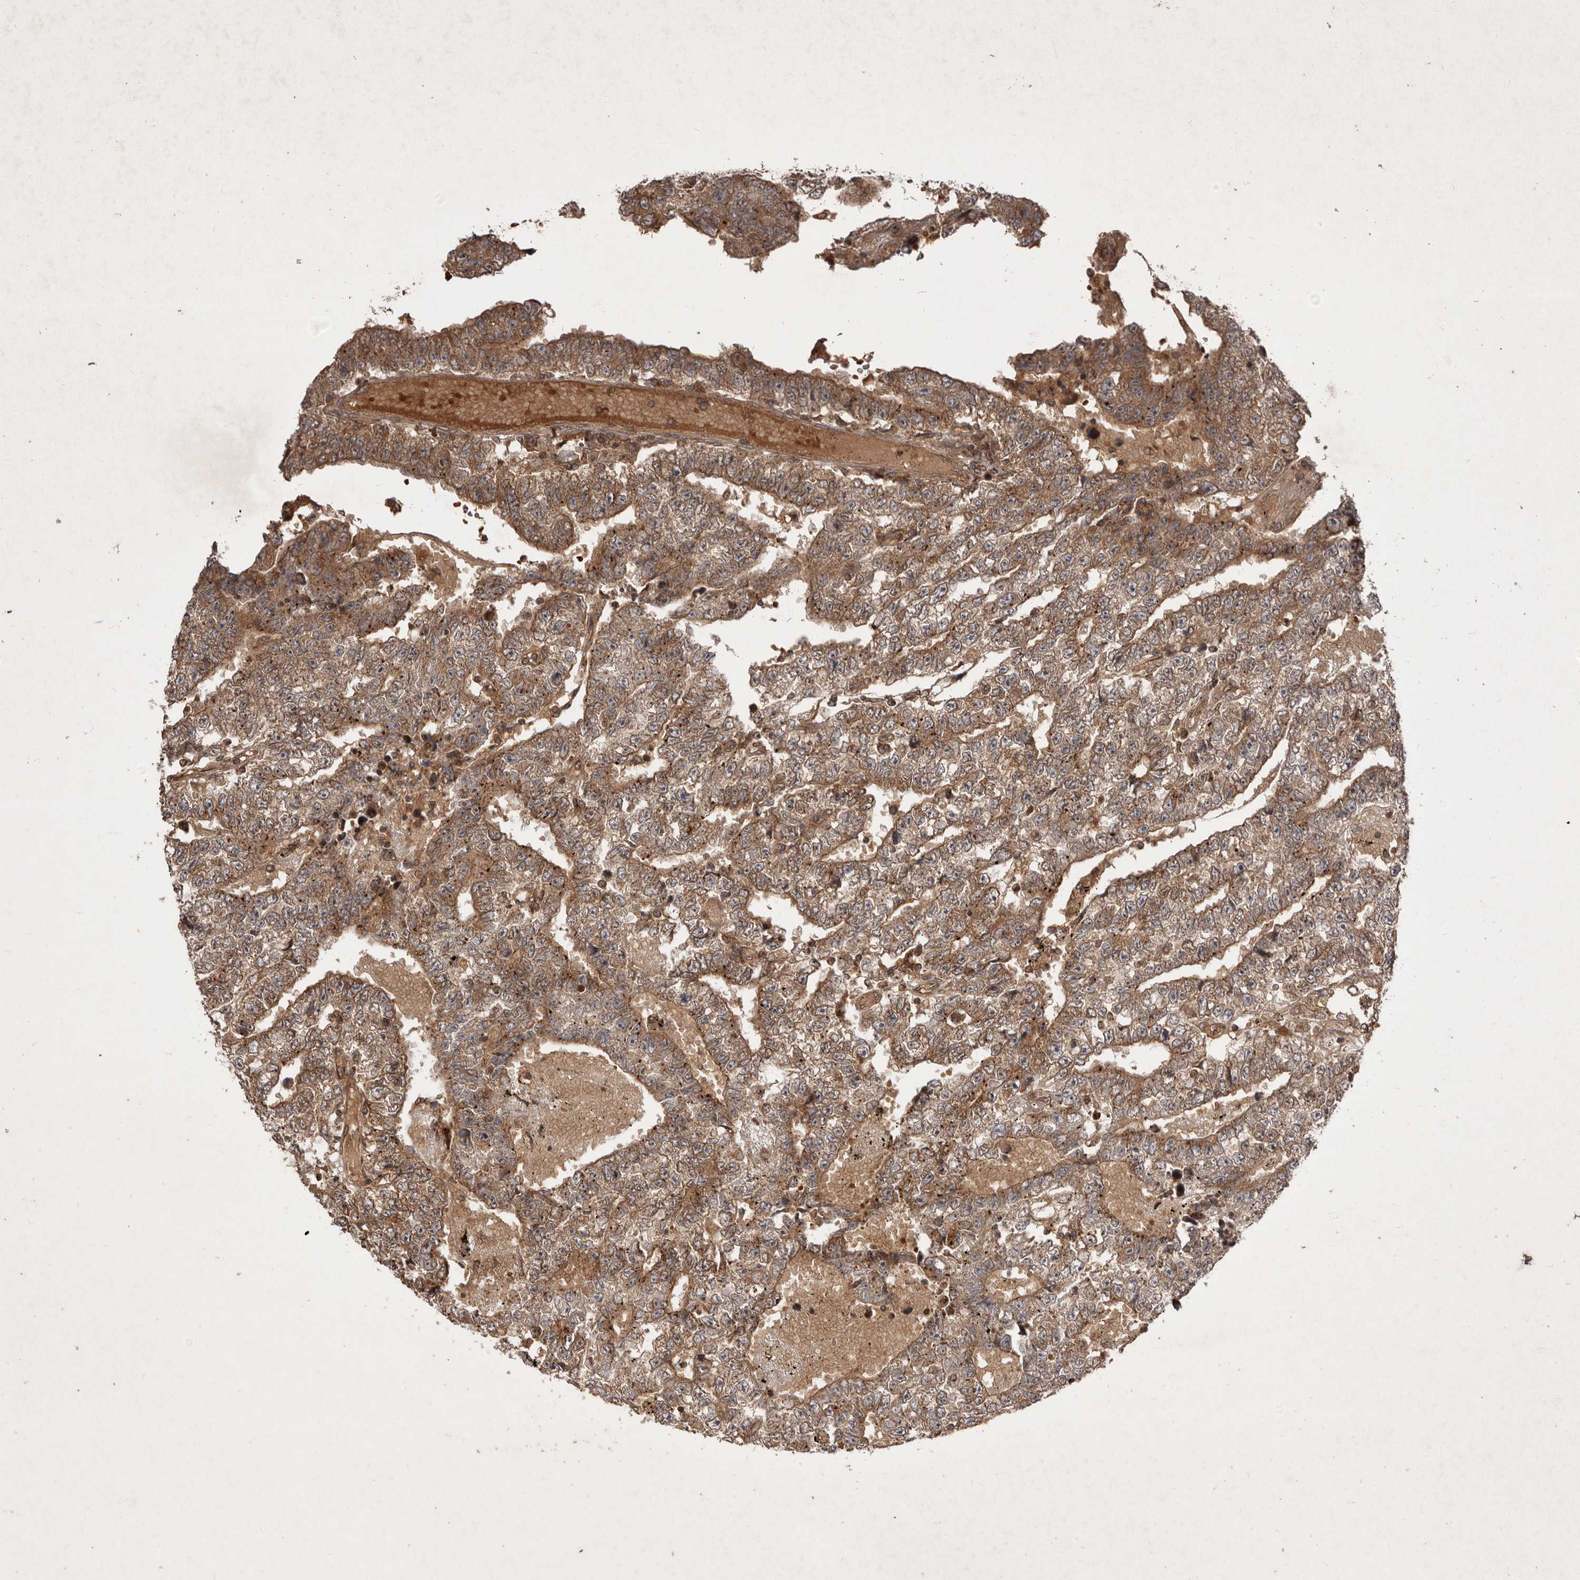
{"staining": {"intensity": "moderate", "quantity": ">75%", "location": "cytoplasmic/membranous"}, "tissue": "testis cancer", "cell_type": "Tumor cells", "image_type": "cancer", "snomed": [{"axis": "morphology", "description": "Carcinoma, Embryonal, NOS"}, {"axis": "topography", "description": "Testis"}], "caption": "Testis cancer (embryonal carcinoma) was stained to show a protein in brown. There is medium levels of moderate cytoplasmic/membranous staining in about >75% of tumor cells.", "gene": "STK36", "patient": {"sex": "male", "age": 25}}